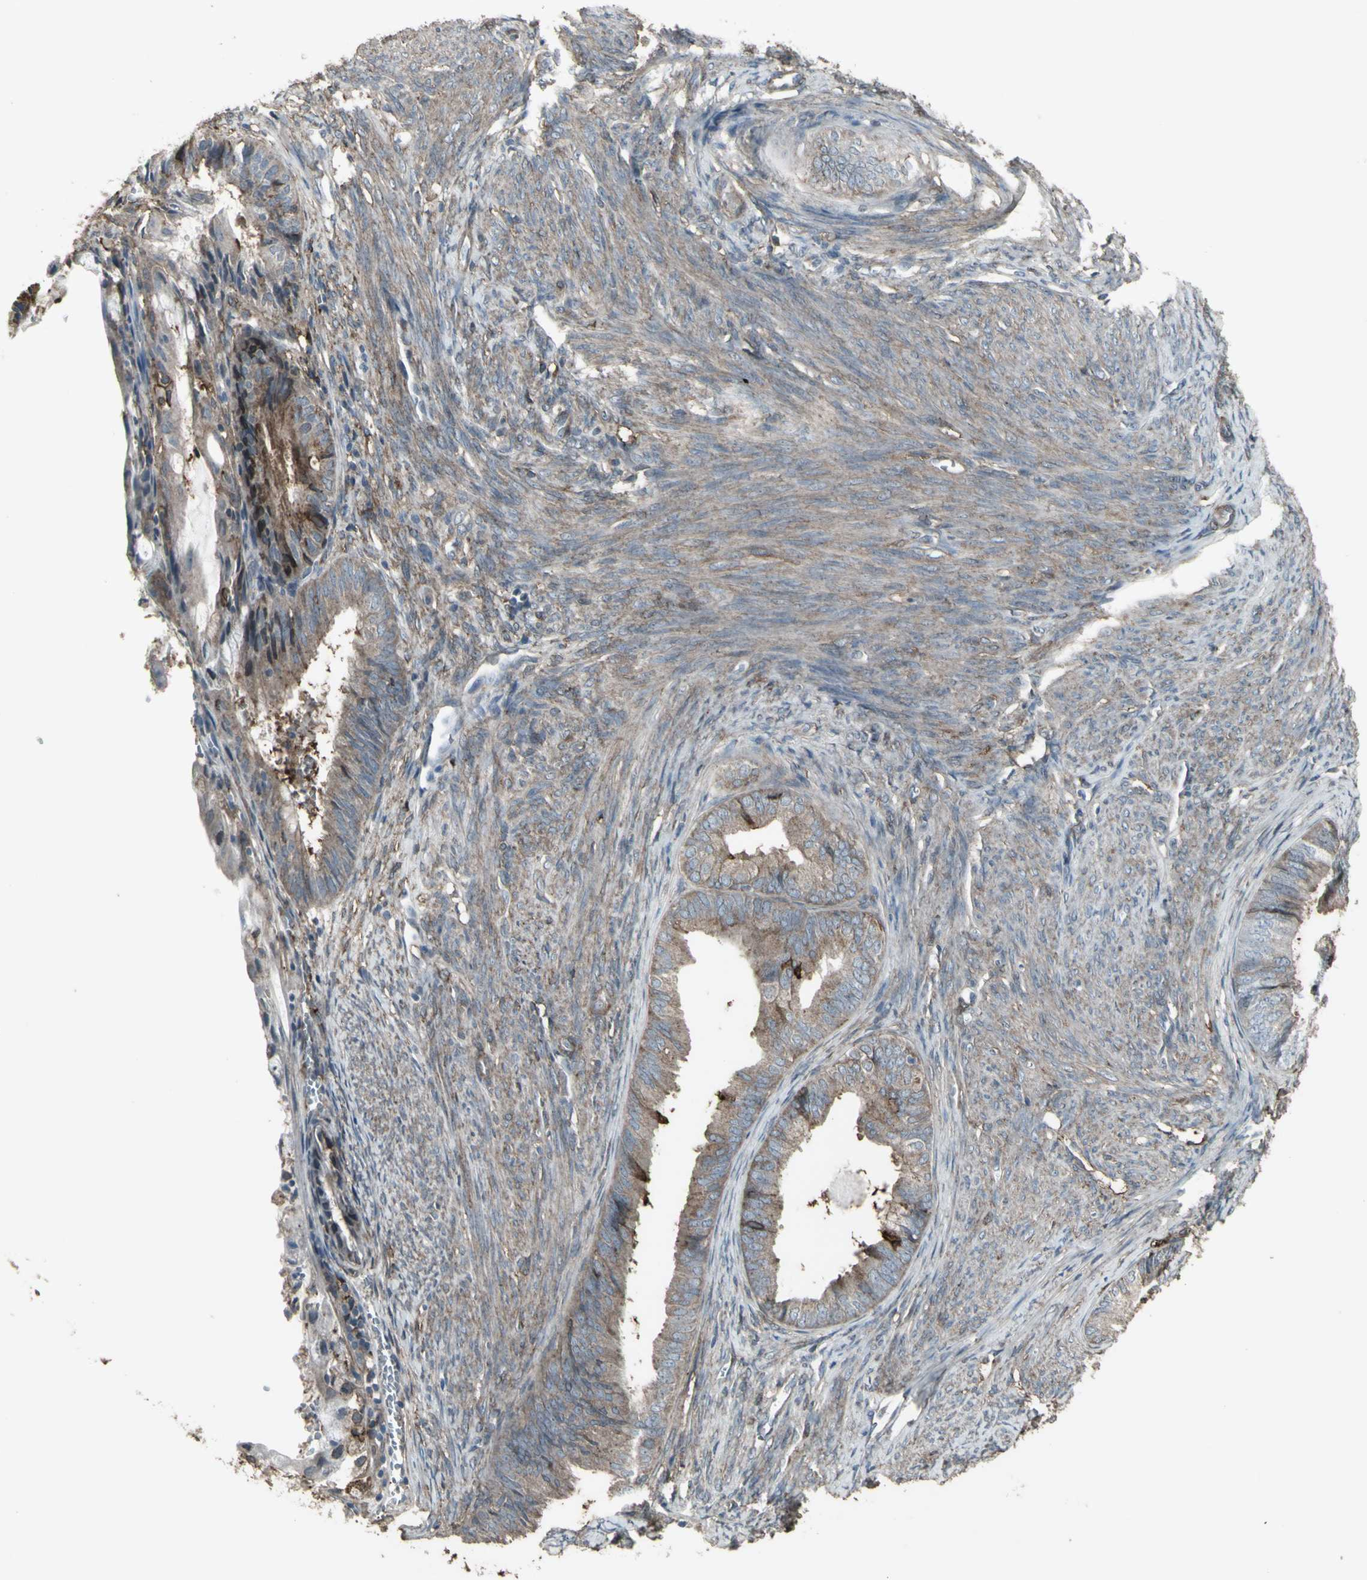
{"staining": {"intensity": "moderate", "quantity": "25%-75%", "location": "cytoplasmic/membranous"}, "tissue": "endometrial cancer", "cell_type": "Tumor cells", "image_type": "cancer", "snomed": [{"axis": "morphology", "description": "Adenocarcinoma, NOS"}, {"axis": "topography", "description": "Endometrium"}], "caption": "A brown stain shows moderate cytoplasmic/membranous staining of a protein in endometrial cancer tumor cells.", "gene": "SMO", "patient": {"sex": "female", "age": 86}}